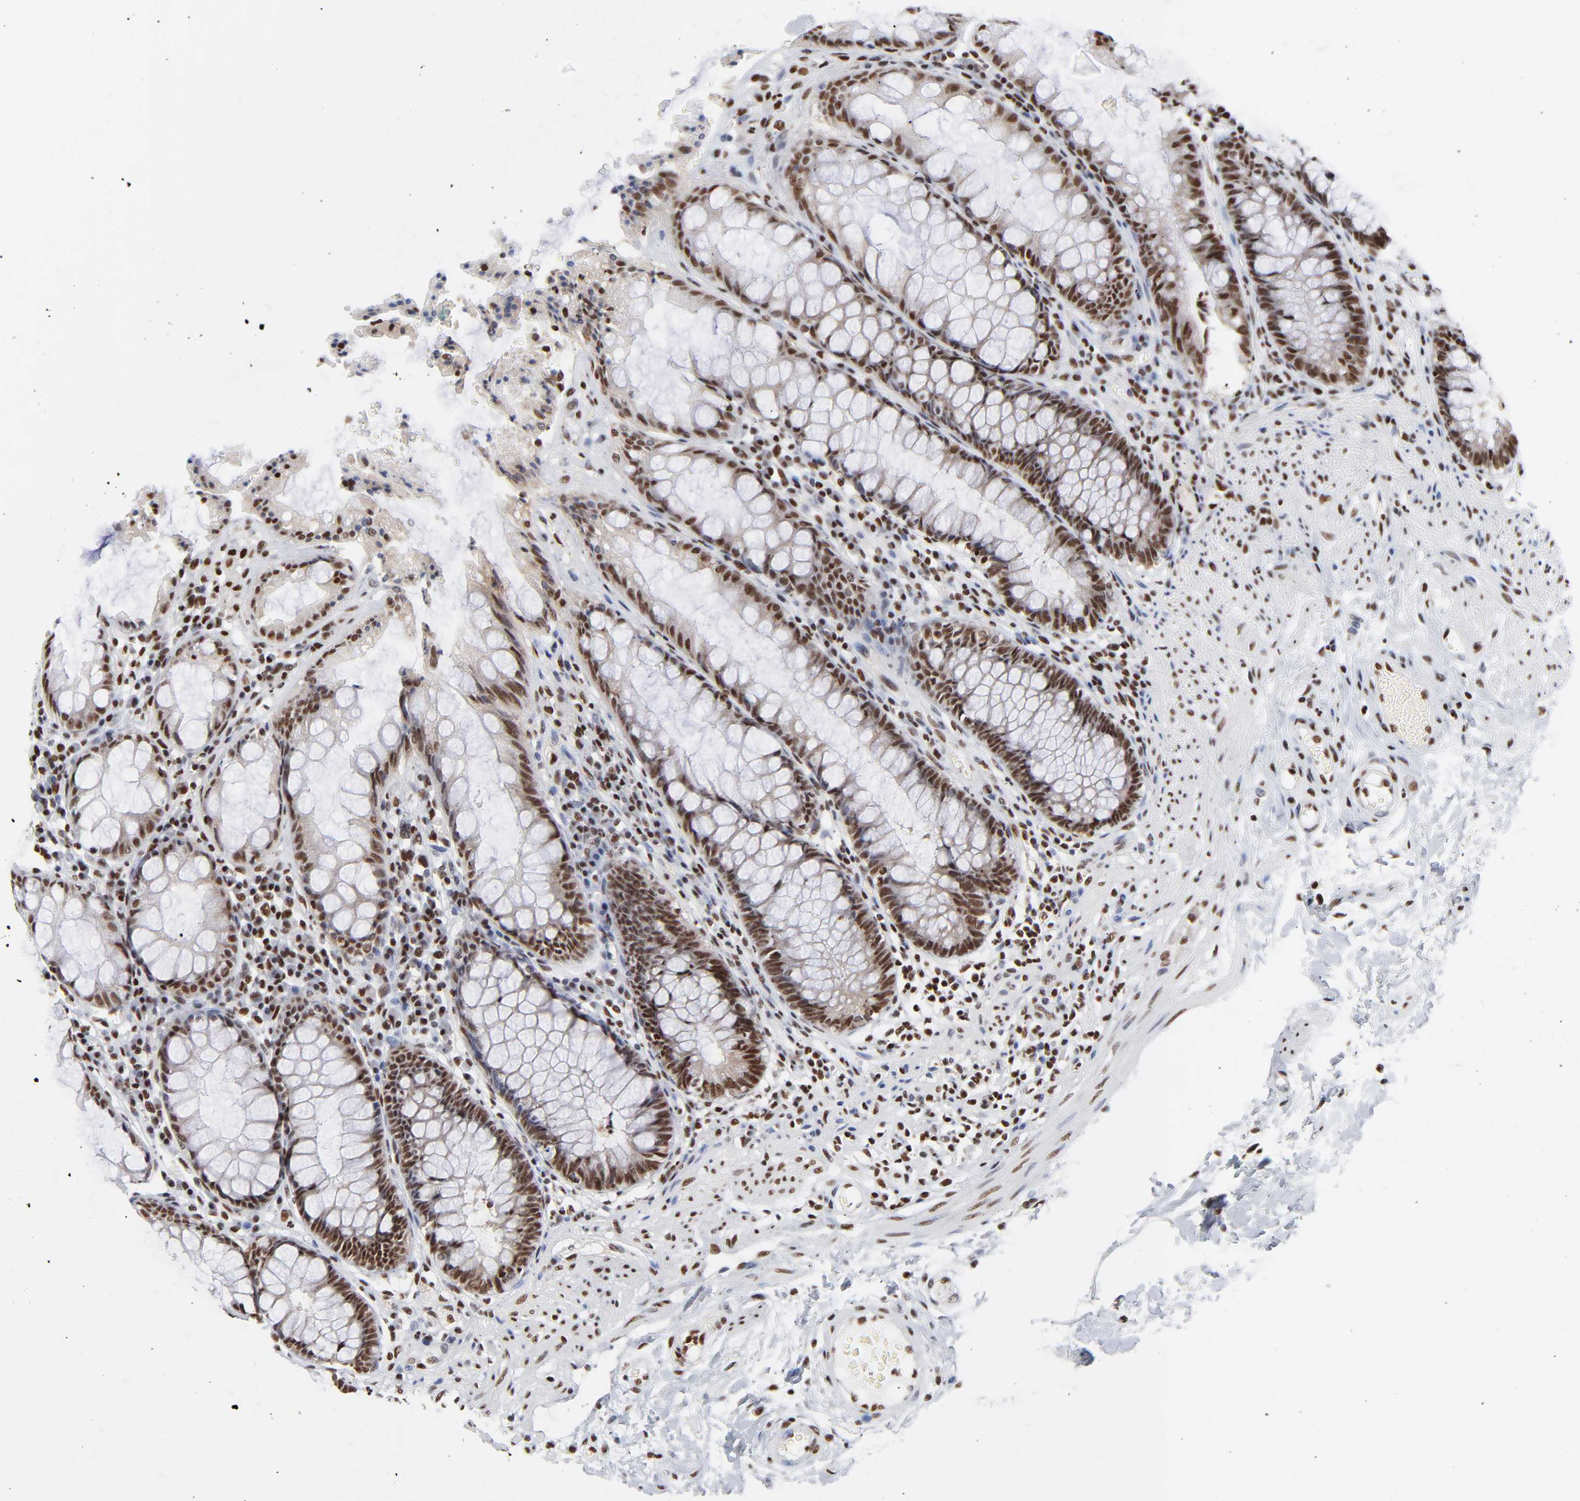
{"staining": {"intensity": "strong", "quantity": ">75%", "location": "nuclear"}, "tissue": "rectum", "cell_type": "Glandular cells", "image_type": "normal", "snomed": [{"axis": "morphology", "description": "Normal tissue, NOS"}, {"axis": "topography", "description": "Rectum"}], "caption": "Immunohistochemical staining of benign rectum shows strong nuclear protein positivity in about >75% of glandular cells.", "gene": "CREB1", "patient": {"sex": "female", "age": 46}}